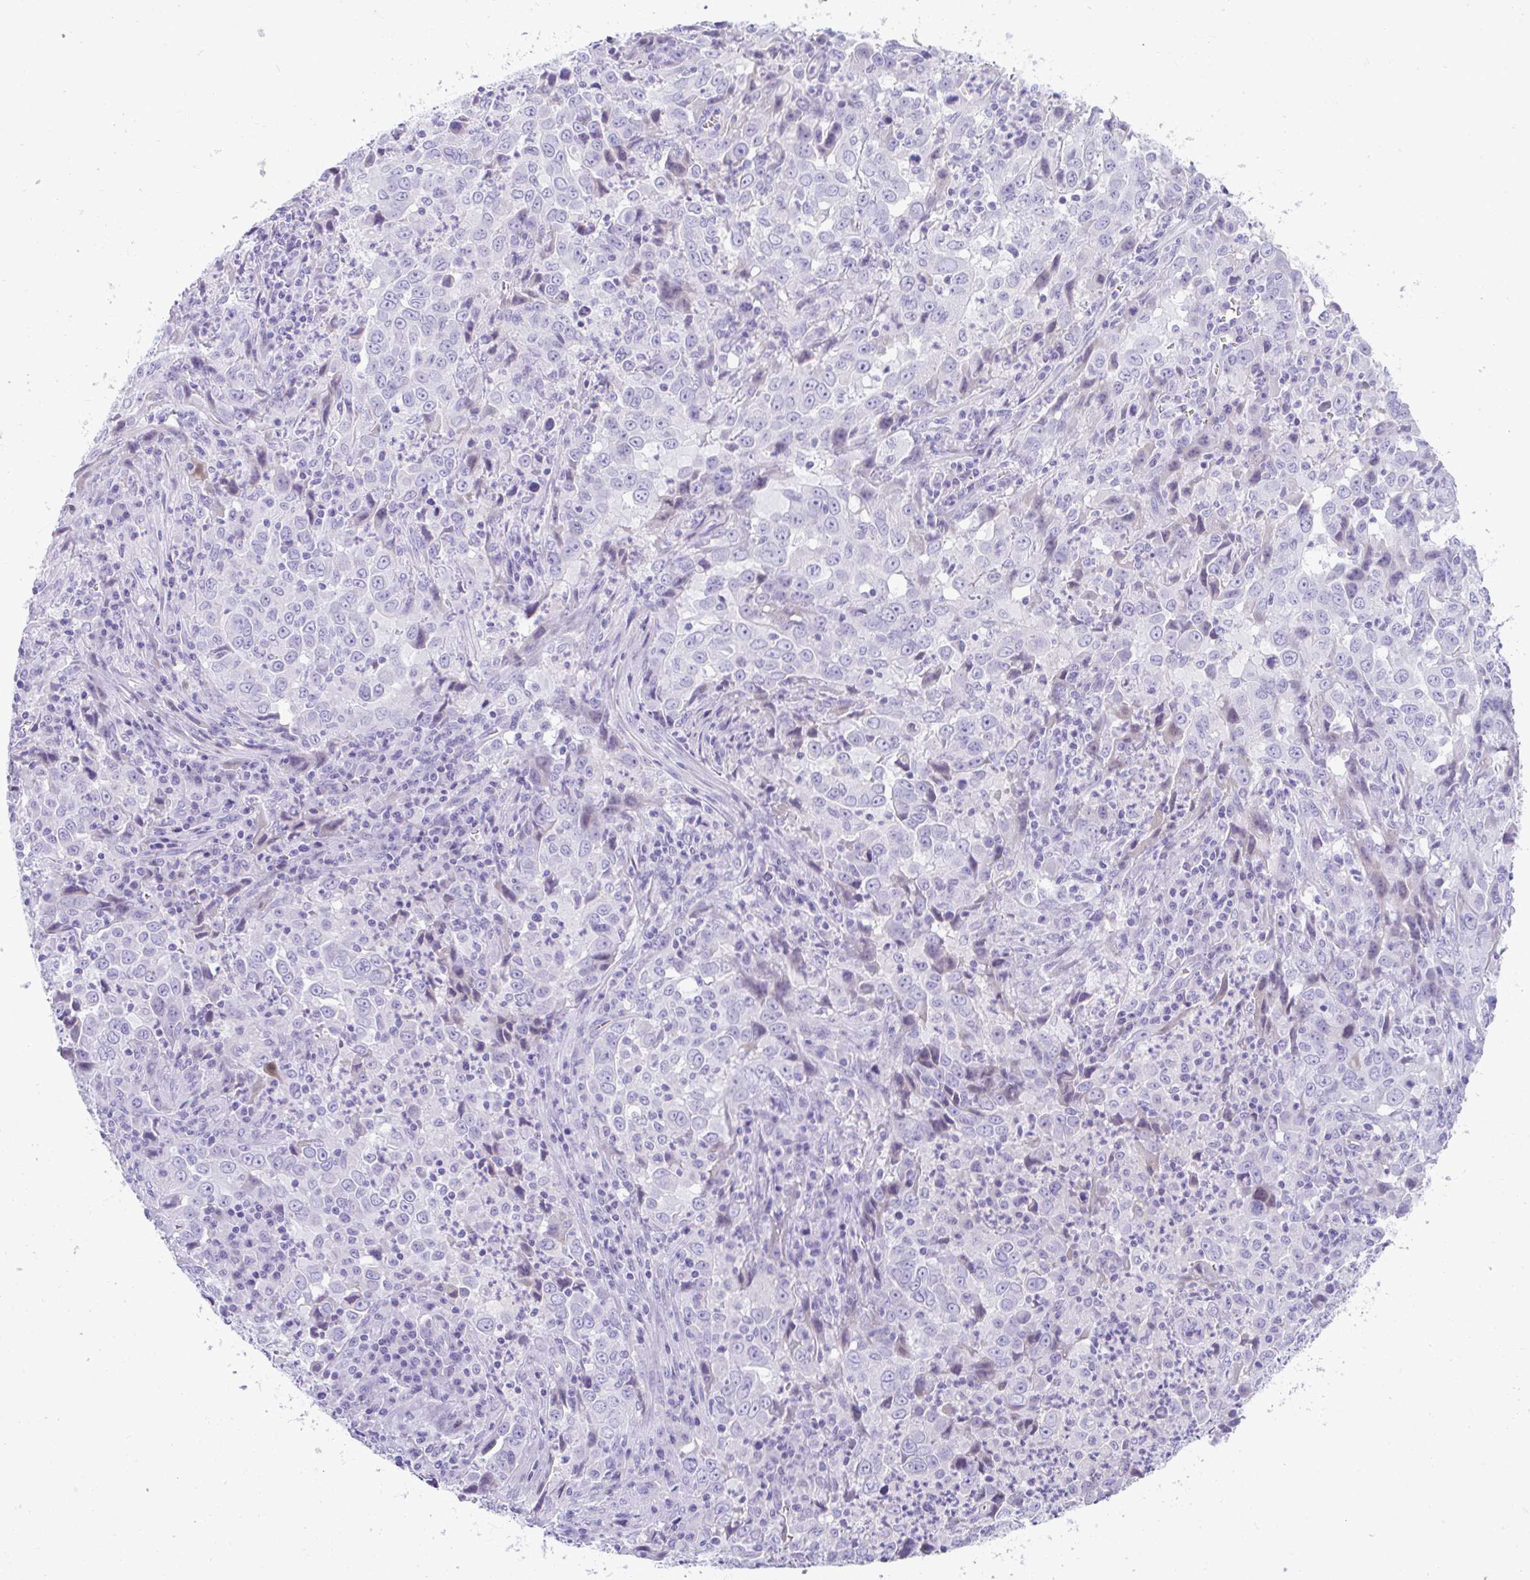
{"staining": {"intensity": "negative", "quantity": "none", "location": "none"}, "tissue": "lung cancer", "cell_type": "Tumor cells", "image_type": "cancer", "snomed": [{"axis": "morphology", "description": "Adenocarcinoma, NOS"}, {"axis": "topography", "description": "Lung"}], "caption": "Lung cancer (adenocarcinoma) was stained to show a protein in brown. There is no significant positivity in tumor cells. (DAB IHC with hematoxylin counter stain).", "gene": "TTC30B", "patient": {"sex": "male", "age": 67}}